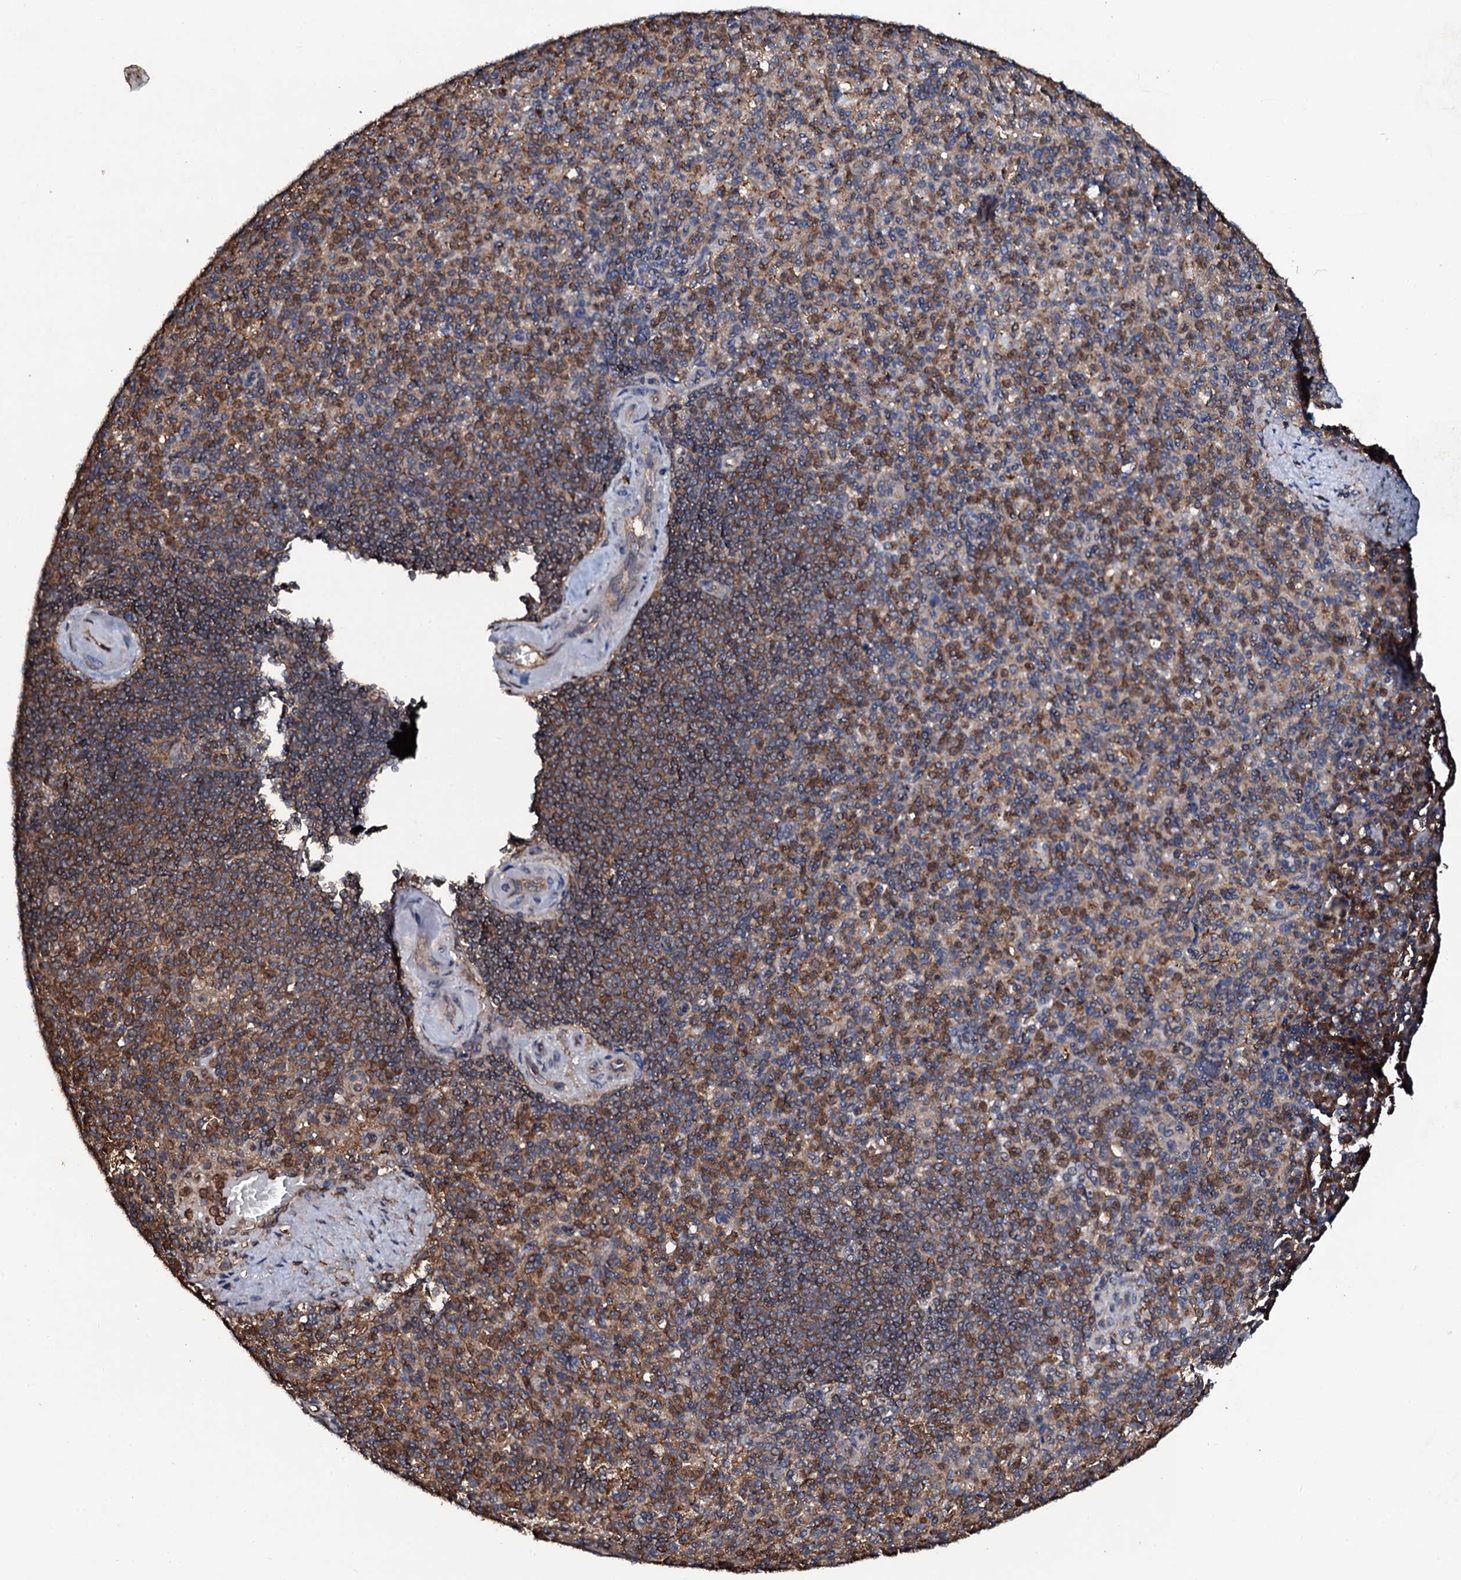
{"staining": {"intensity": "moderate", "quantity": "25%-75%", "location": "cytoplasmic/membranous"}, "tissue": "spleen", "cell_type": "Cells in red pulp", "image_type": "normal", "snomed": [{"axis": "morphology", "description": "Normal tissue, NOS"}, {"axis": "topography", "description": "Spleen"}], "caption": "Spleen stained with IHC shows moderate cytoplasmic/membranous expression in approximately 25%-75% of cells in red pulp. Ihc stains the protein in brown and the nuclei are stained blue.", "gene": "COG6", "patient": {"sex": "female", "age": 74}}